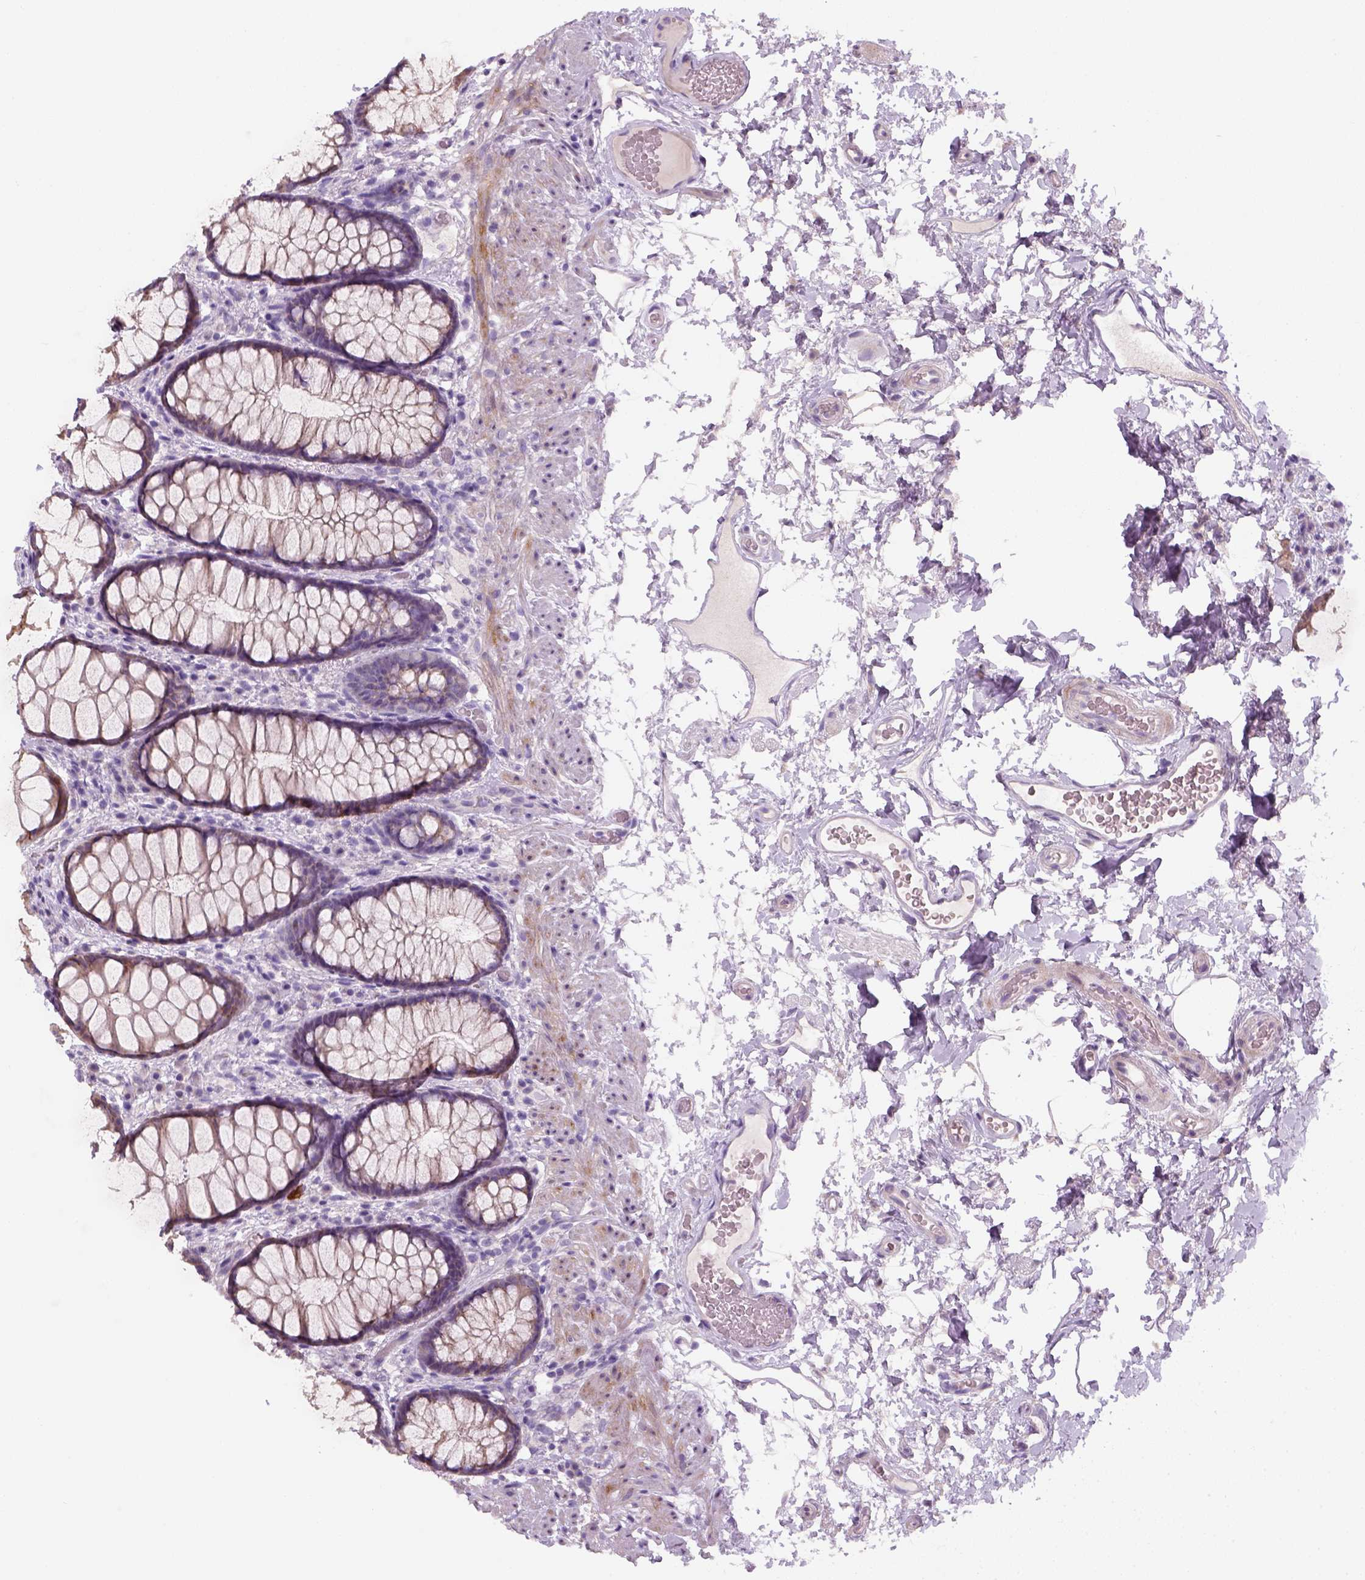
{"staining": {"intensity": "moderate", "quantity": "<25%", "location": "cytoplasmic/membranous"}, "tissue": "rectum", "cell_type": "Glandular cells", "image_type": "normal", "snomed": [{"axis": "morphology", "description": "Normal tissue, NOS"}, {"axis": "topography", "description": "Rectum"}], "caption": "Protein analysis of benign rectum reveals moderate cytoplasmic/membranous expression in about <25% of glandular cells.", "gene": "NUDT6", "patient": {"sex": "female", "age": 62}}